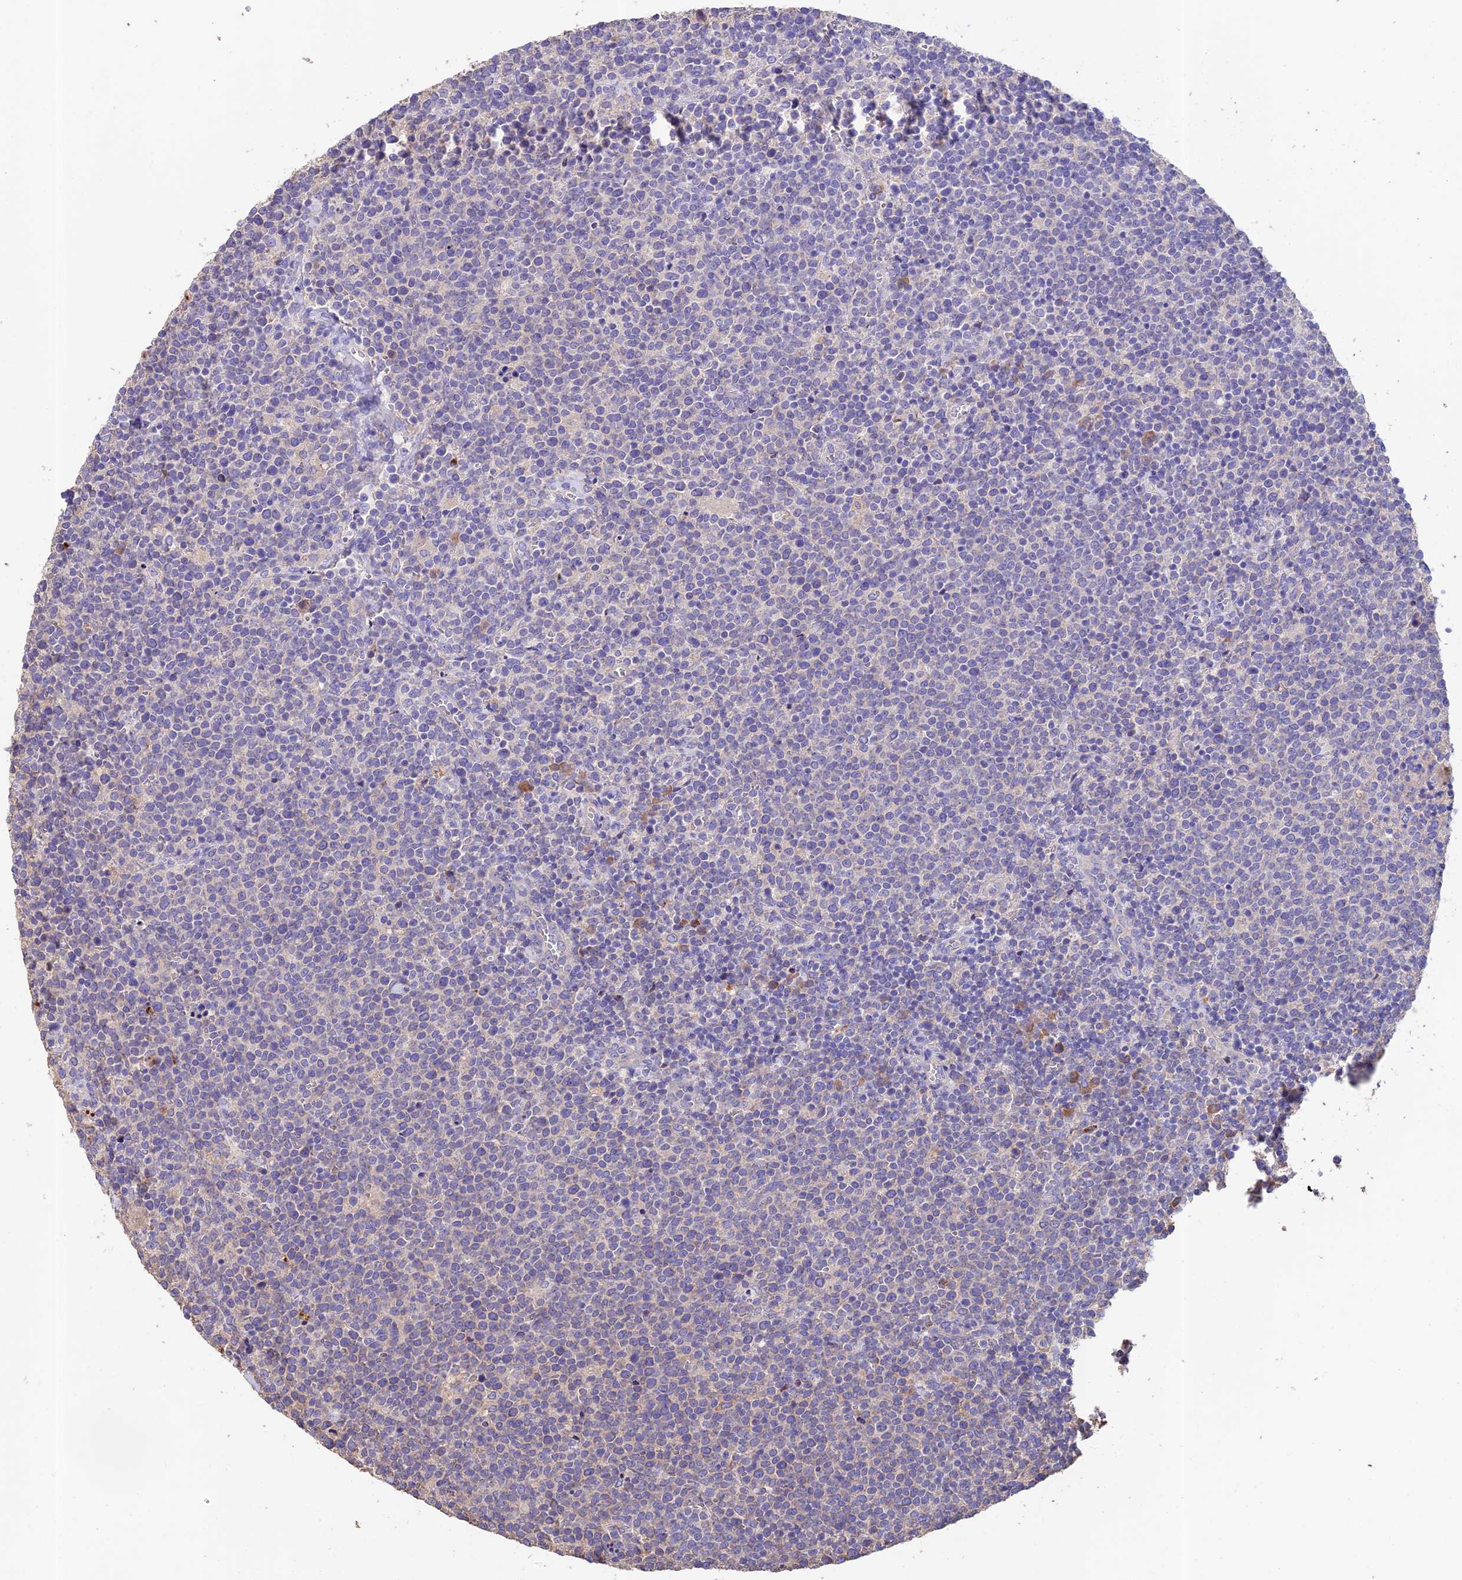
{"staining": {"intensity": "negative", "quantity": "none", "location": "none"}, "tissue": "lymphoma", "cell_type": "Tumor cells", "image_type": "cancer", "snomed": [{"axis": "morphology", "description": "Malignant lymphoma, non-Hodgkin's type, High grade"}, {"axis": "topography", "description": "Lymph node"}], "caption": "High magnification brightfield microscopy of high-grade malignant lymphoma, non-Hodgkin's type stained with DAB (brown) and counterstained with hematoxylin (blue): tumor cells show no significant positivity.", "gene": "EMC3", "patient": {"sex": "male", "age": 61}}